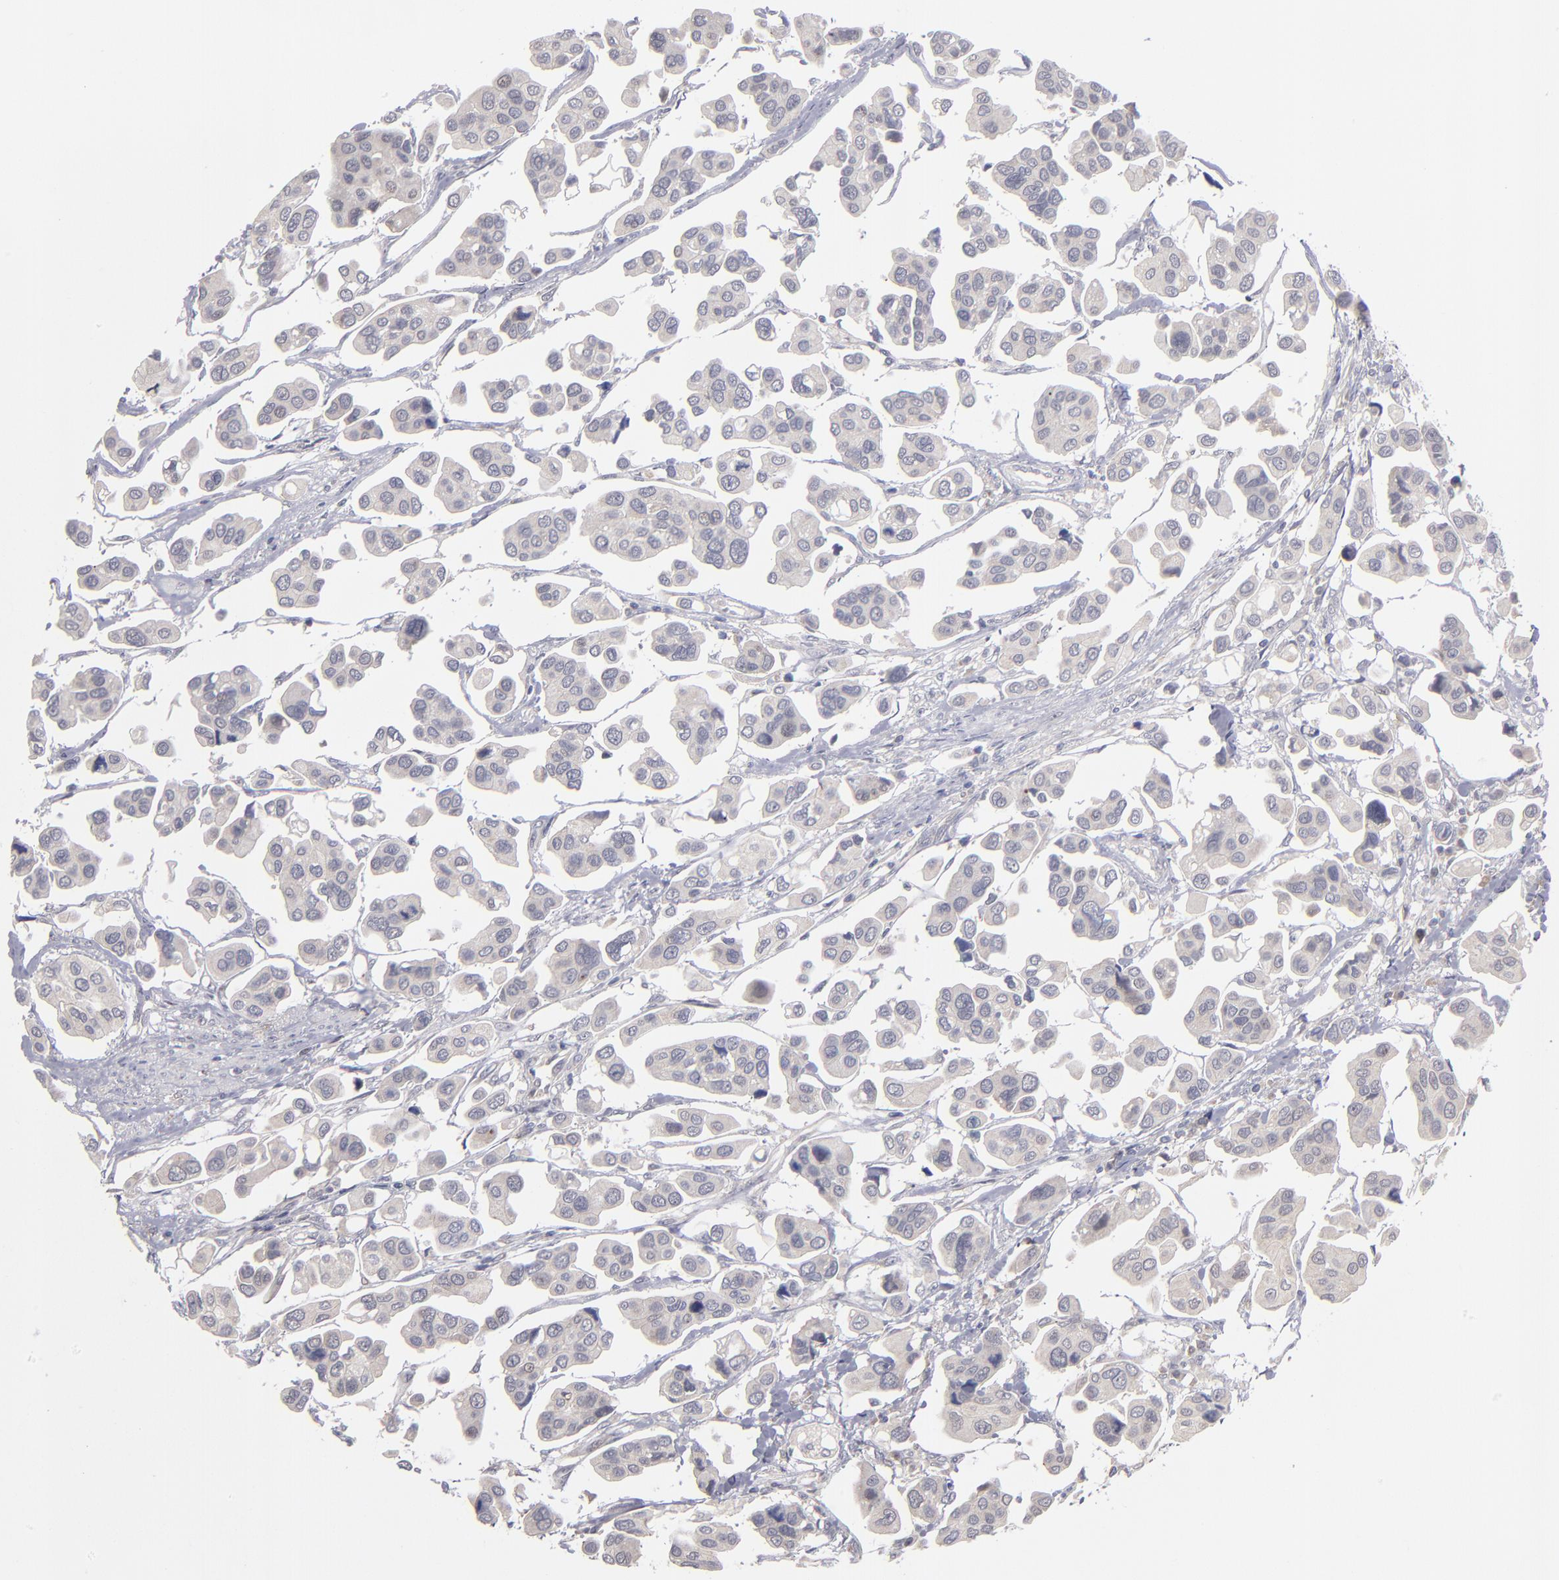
{"staining": {"intensity": "negative", "quantity": "none", "location": "none"}, "tissue": "urothelial cancer", "cell_type": "Tumor cells", "image_type": "cancer", "snomed": [{"axis": "morphology", "description": "Adenocarcinoma, NOS"}, {"axis": "topography", "description": "Urinary bladder"}], "caption": "A high-resolution micrograph shows IHC staining of adenocarcinoma, which demonstrates no significant positivity in tumor cells.", "gene": "EXD2", "patient": {"sex": "male", "age": 61}}